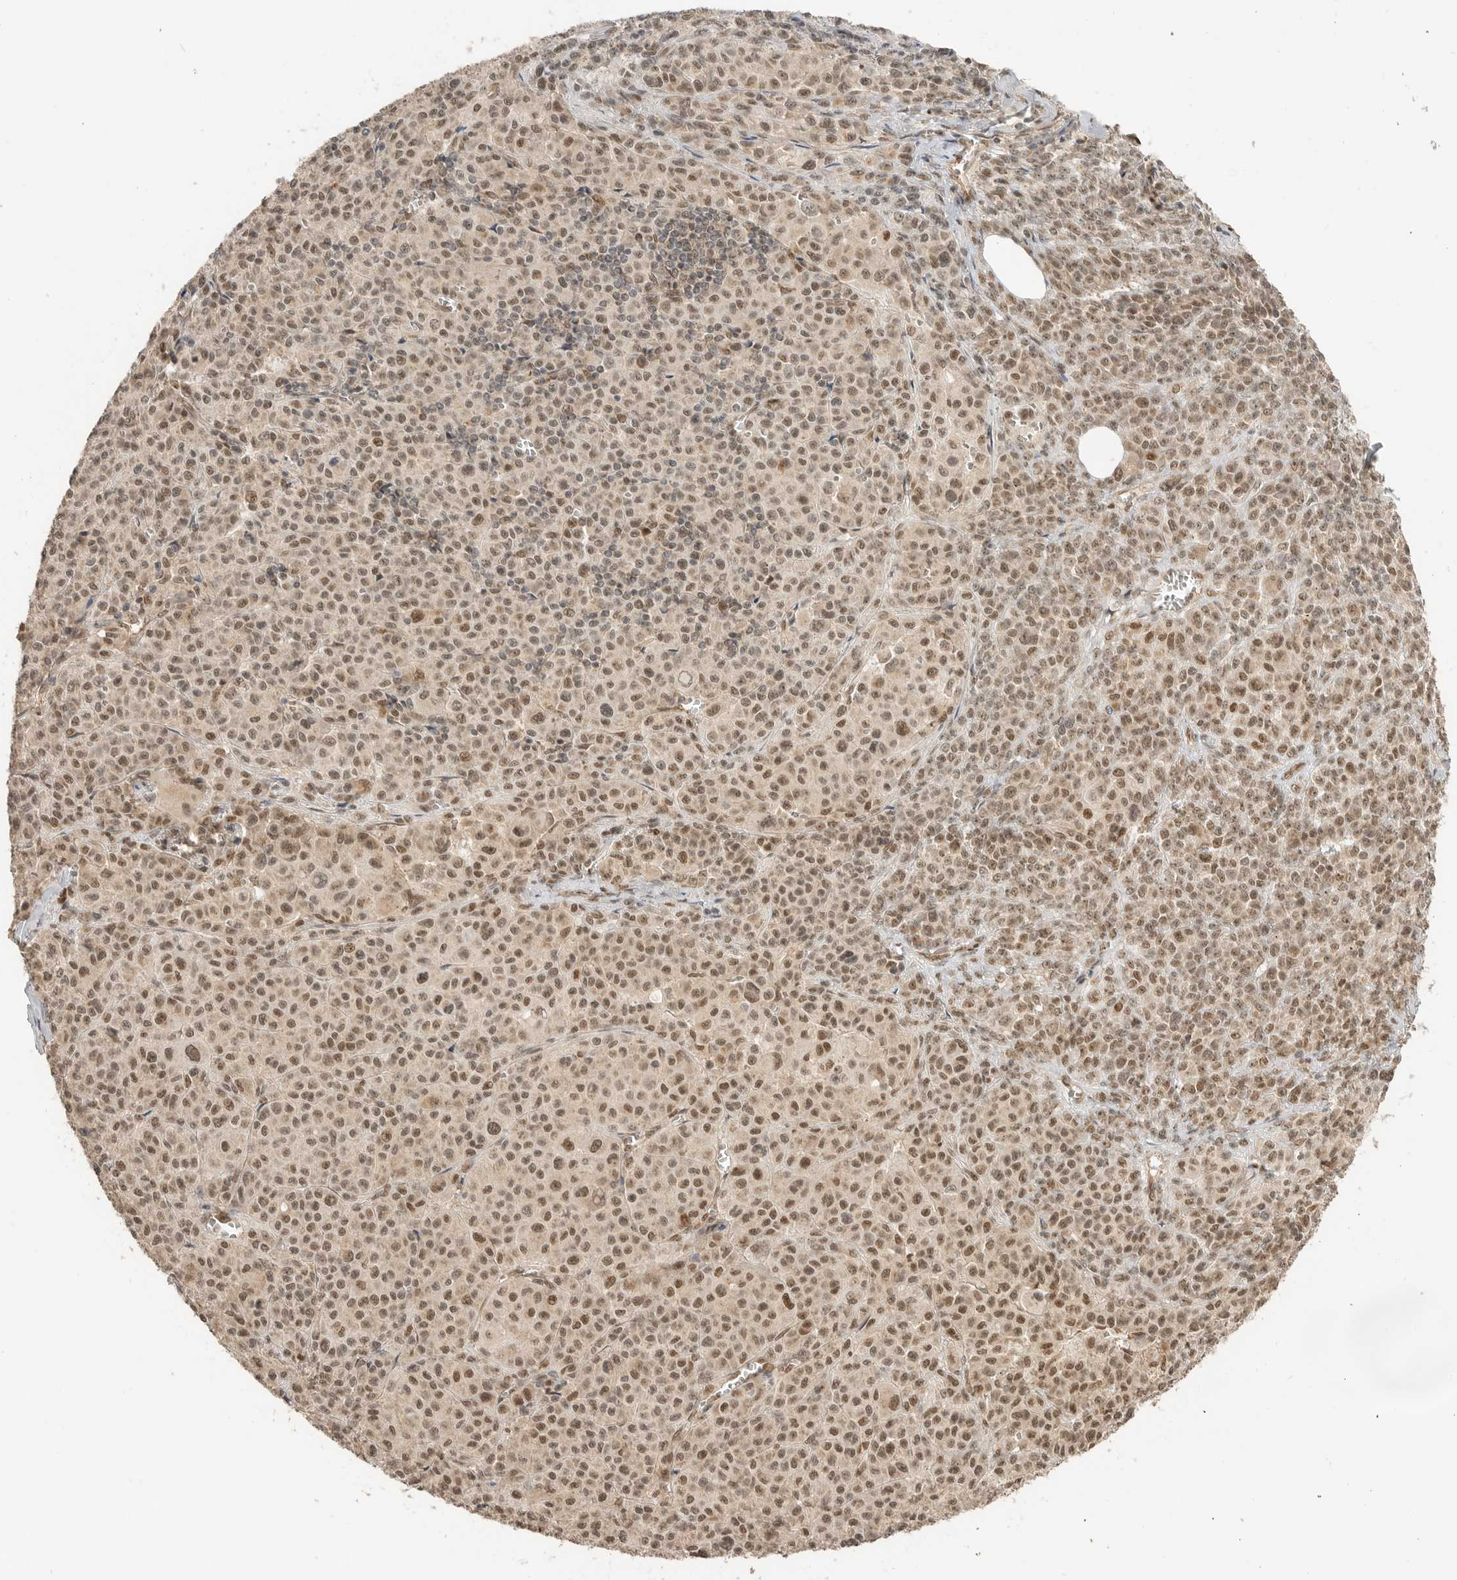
{"staining": {"intensity": "weak", "quantity": ">75%", "location": "cytoplasmic/membranous,nuclear"}, "tissue": "melanoma", "cell_type": "Tumor cells", "image_type": "cancer", "snomed": [{"axis": "morphology", "description": "Malignant melanoma, Metastatic site"}, {"axis": "topography", "description": "Skin"}], "caption": "This image exhibits malignant melanoma (metastatic site) stained with immunohistochemistry to label a protein in brown. The cytoplasmic/membranous and nuclear of tumor cells show weak positivity for the protein. Nuclei are counter-stained blue.", "gene": "ALKAL1", "patient": {"sex": "female", "age": 74}}